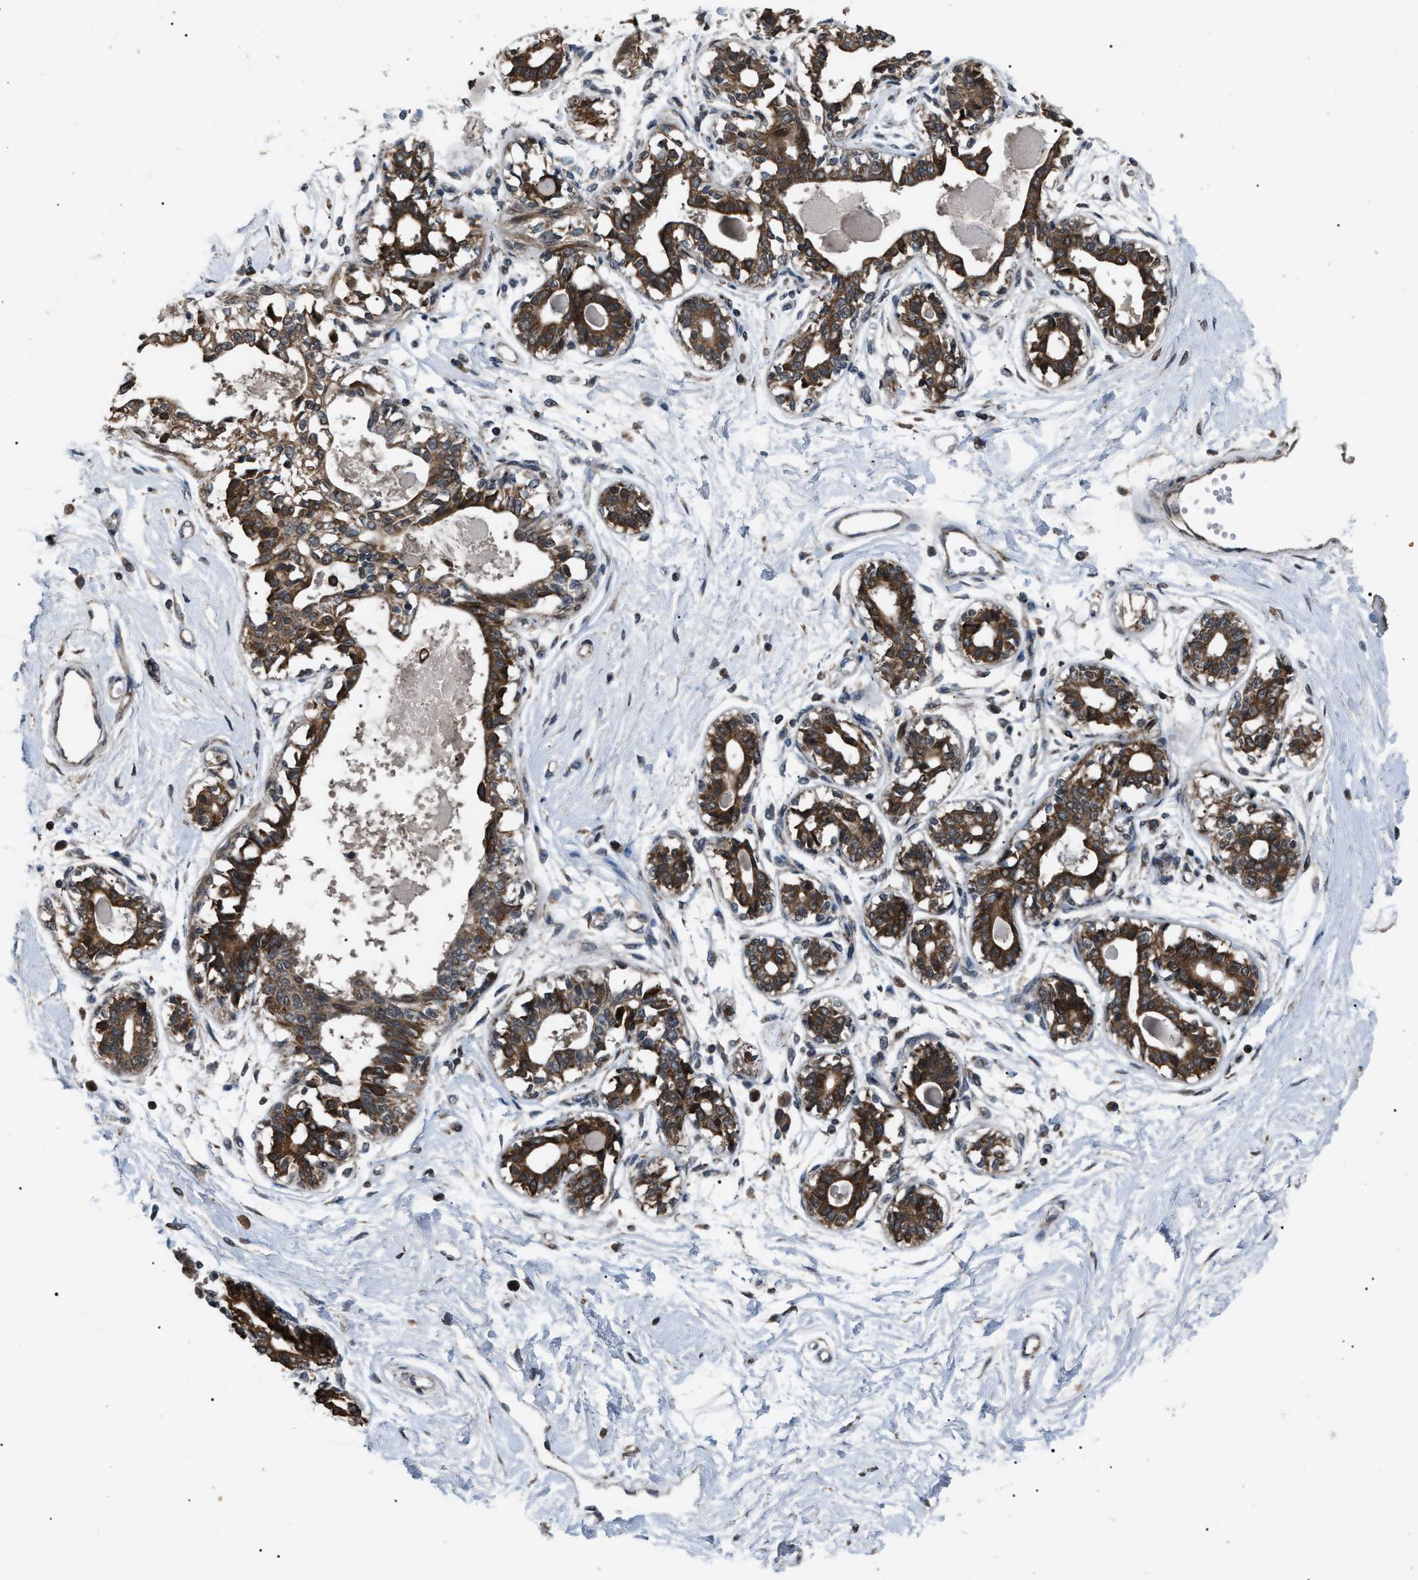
{"staining": {"intensity": "strong", "quantity": ">75%", "location": "cytoplasmic/membranous"}, "tissue": "breast", "cell_type": "Glandular cells", "image_type": "normal", "snomed": [{"axis": "morphology", "description": "Normal tissue, NOS"}, {"axis": "topography", "description": "Breast"}], "caption": "High-magnification brightfield microscopy of benign breast stained with DAB (brown) and counterstained with hematoxylin (blue). glandular cells exhibit strong cytoplasmic/membranous staining is appreciated in approximately>75% of cells. Using DAB (brown) and hematoxylin (blue) stains, captured at high magnification using brightfield microscopy.", "gene": "ZFAND2A", "patient": {"sex": "female", "age": 45}}